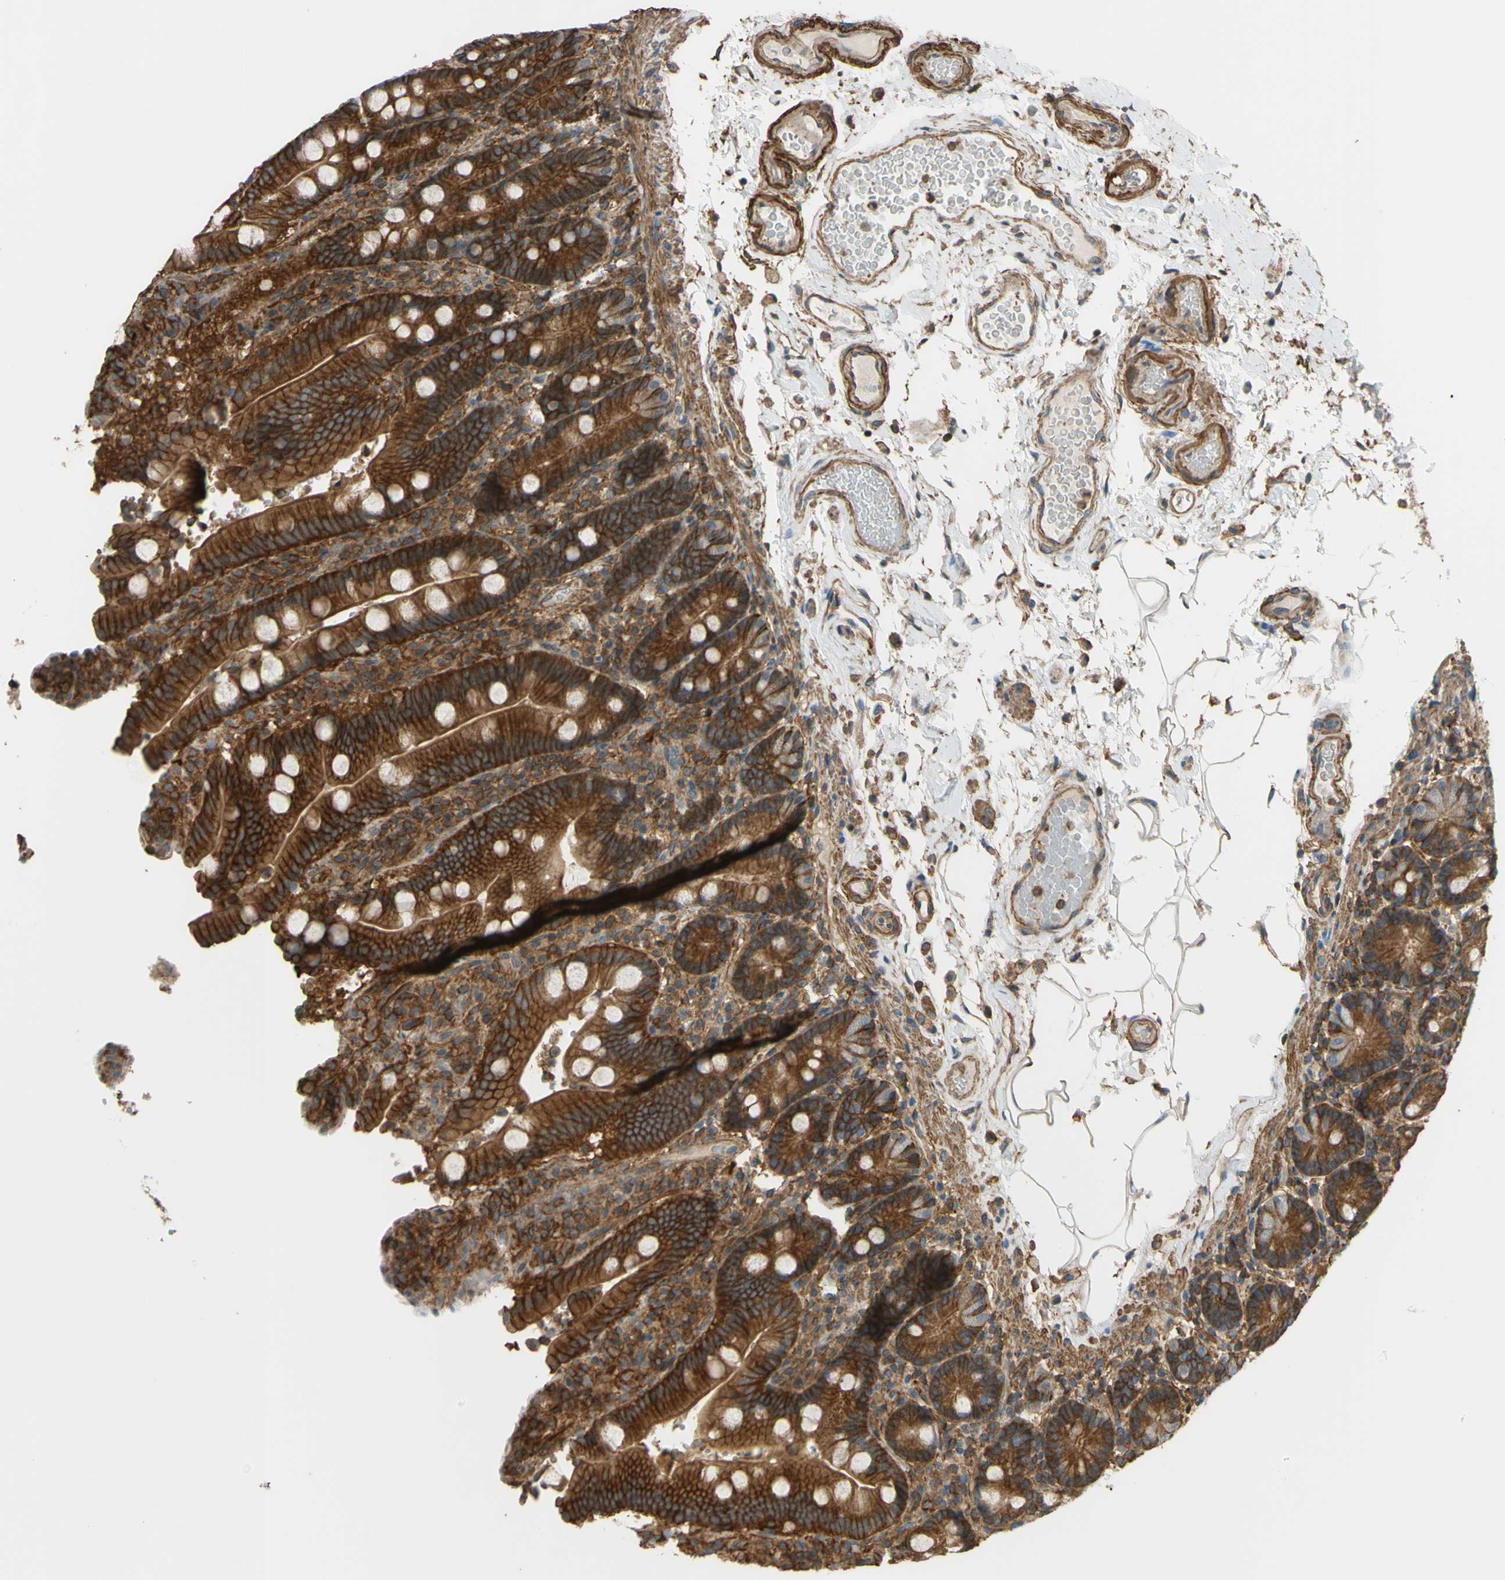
{"staining": {"intensity": "strong", "quantity": ">75%", "location": "cytoplasmic/membranous"}, "tissue": "duodenum", "cell_type": "Glandular cells", "image_type": "normal", "snomed": [{"axis": "morphology", "description": "Normal tissue, NOS"}, {"axis": "topography", "description": "Small intestine, NOS"}], "caption": "Immunohistochemistry (IHC) of benign human duodenum shows high levels of strong cytoplasmic/membranous positivity in approximately >75% of glandular cells. (Stains: DAB (3,3'-diaminobenzidine) in brown, nuclei in blue, Microscopy: brightfield microscopy at high magnification).", "gene": "ADD3", "patient": {"sex": "female", "age": 71}}